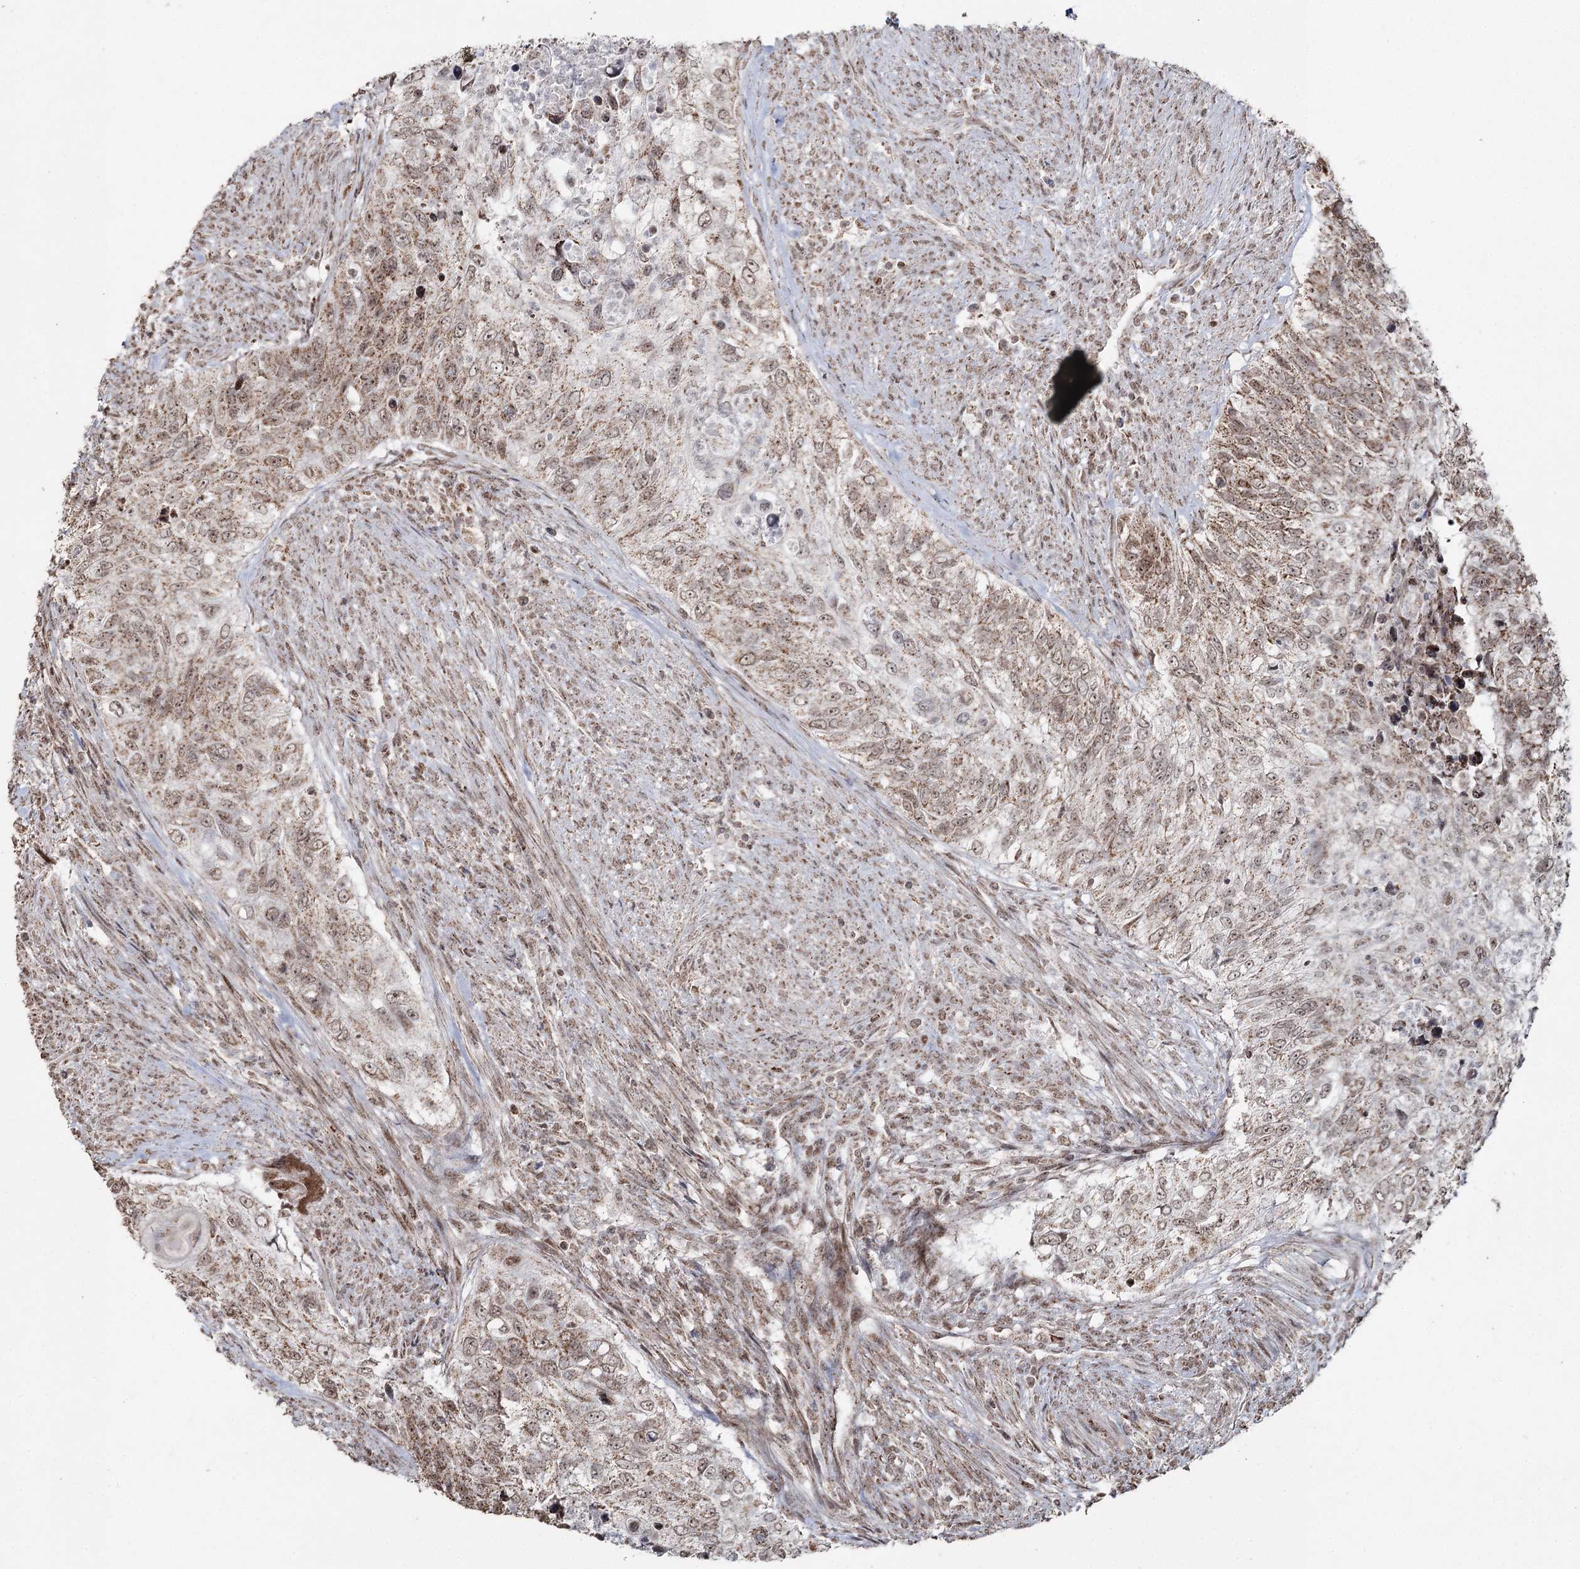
{"staining": {"intensity": "moderate", "quantity": ">75%", "location": "cytoplasmic/membranous,nuclear"}, "tissue": "urothelial cancer", "cell_type": "Tumor cells", "image_type": "cancer", "snomed": [{"axis": "morphology", "description": "Urothelial carcinoma, High grade"}, {"axis": "topography", "description": "Urinary bladder"}], "caption": "Brown immunohistochemical staining in human high-grade urothelial carcinoma reveals moderate cytoplasmic/membranous and nuclear expression in about >75% of tumor cells. (DAB (3,3'-diaminobenzidine) IHC with brightfield microscopy, high magnification).", "gene": "PDHX", "patient": {"sex": "female", "age": 60}}